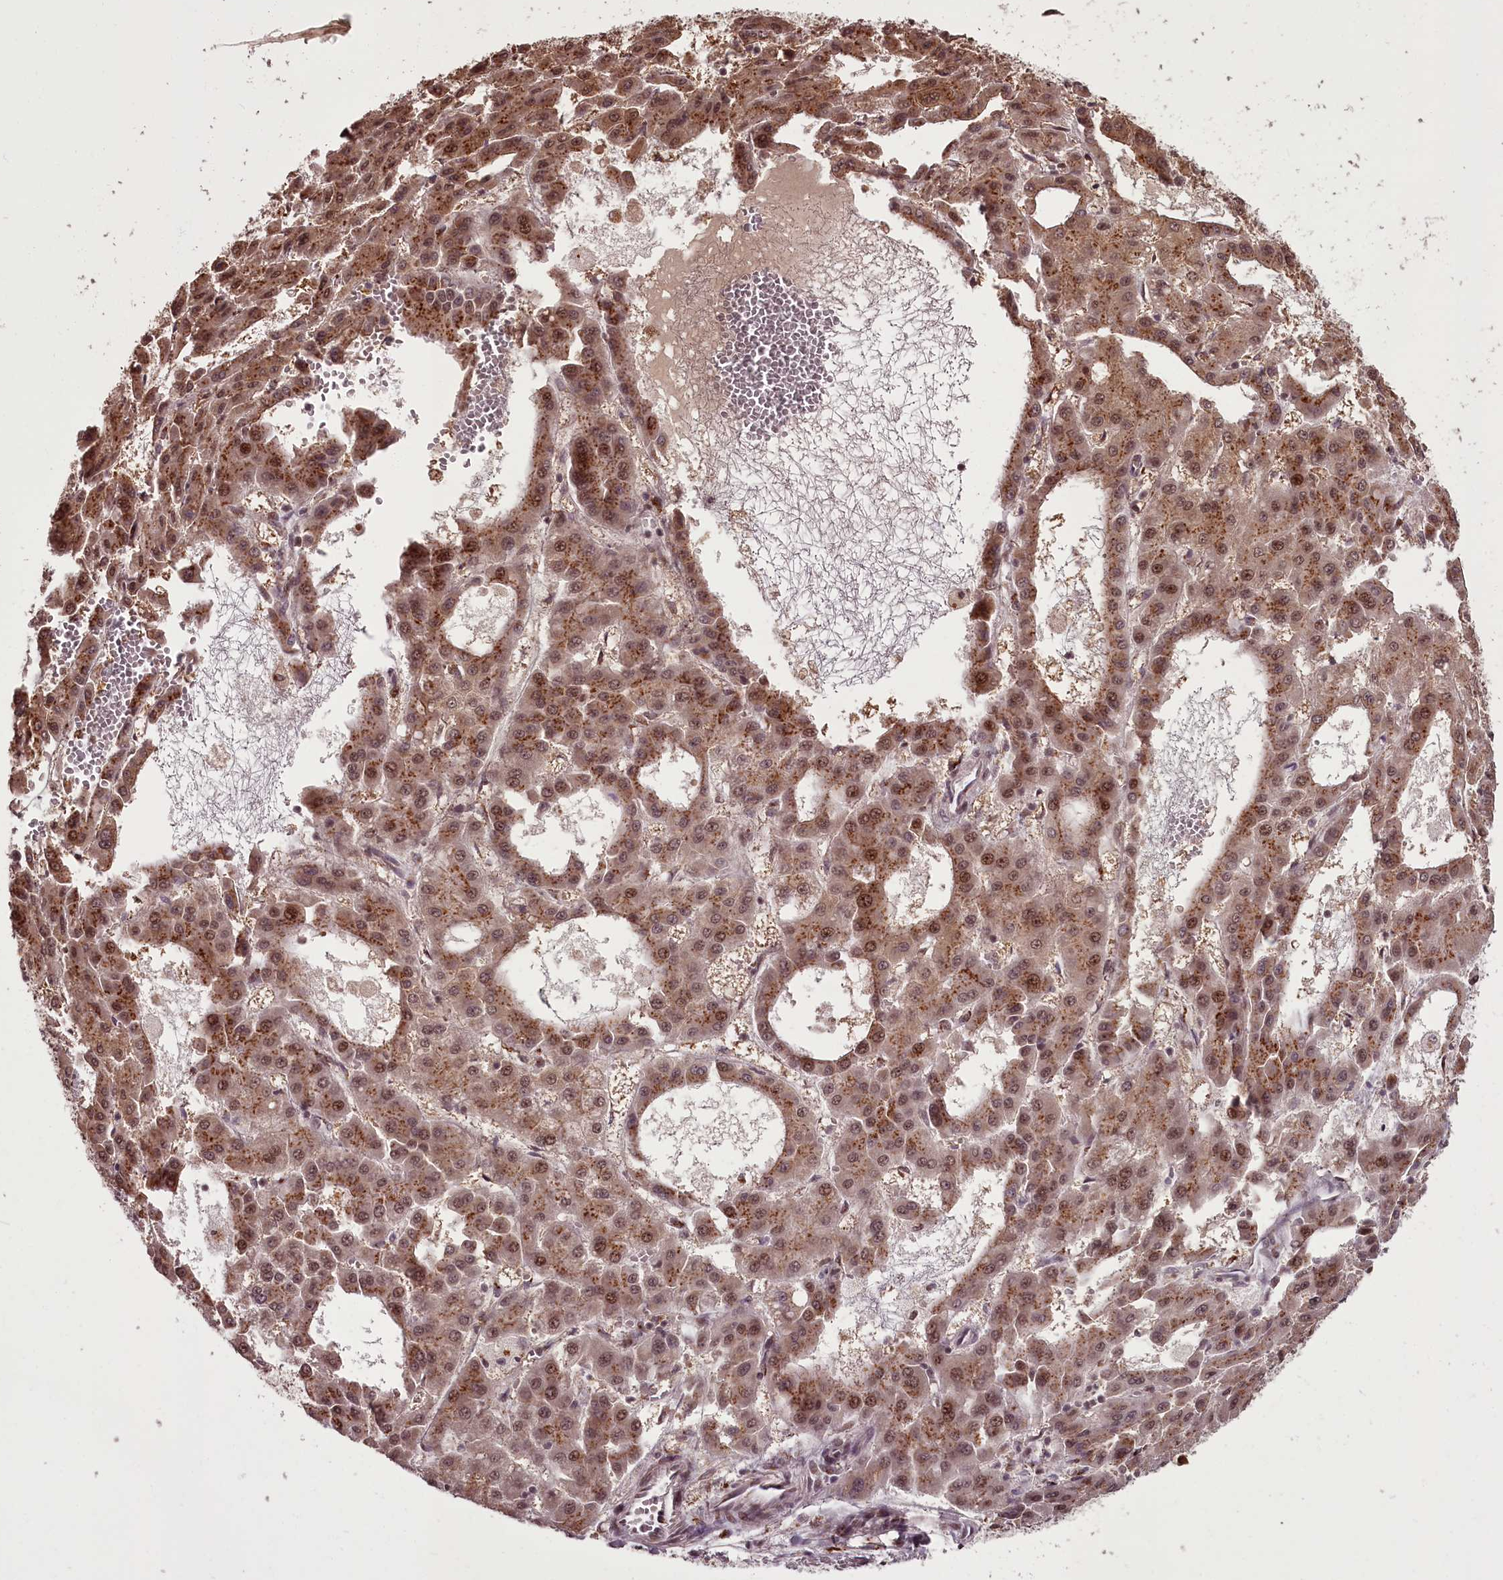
{"staining": {"intensity": "moderate", "quantity": ">75%", "location": "cytoplasmic/membranous,nuclear"}, "tissue": "liver cancer", "cell_type": "Tumor cells", "image_type": "cancer", "snomed": [{"axis": "morphology", "description": "Carcinoma, Hepatocellular, NOS"}, {"axis": "topography", "description": "Liver"}], "caption": "IHC of human liver hepatocellular carcinoma displays medium levels of moderate cytoplasmic/membranous and nuclear expression in about >75% of tumor cells.", "gene": "CEP83", "patient": {"sex": "male", "age": 47}}